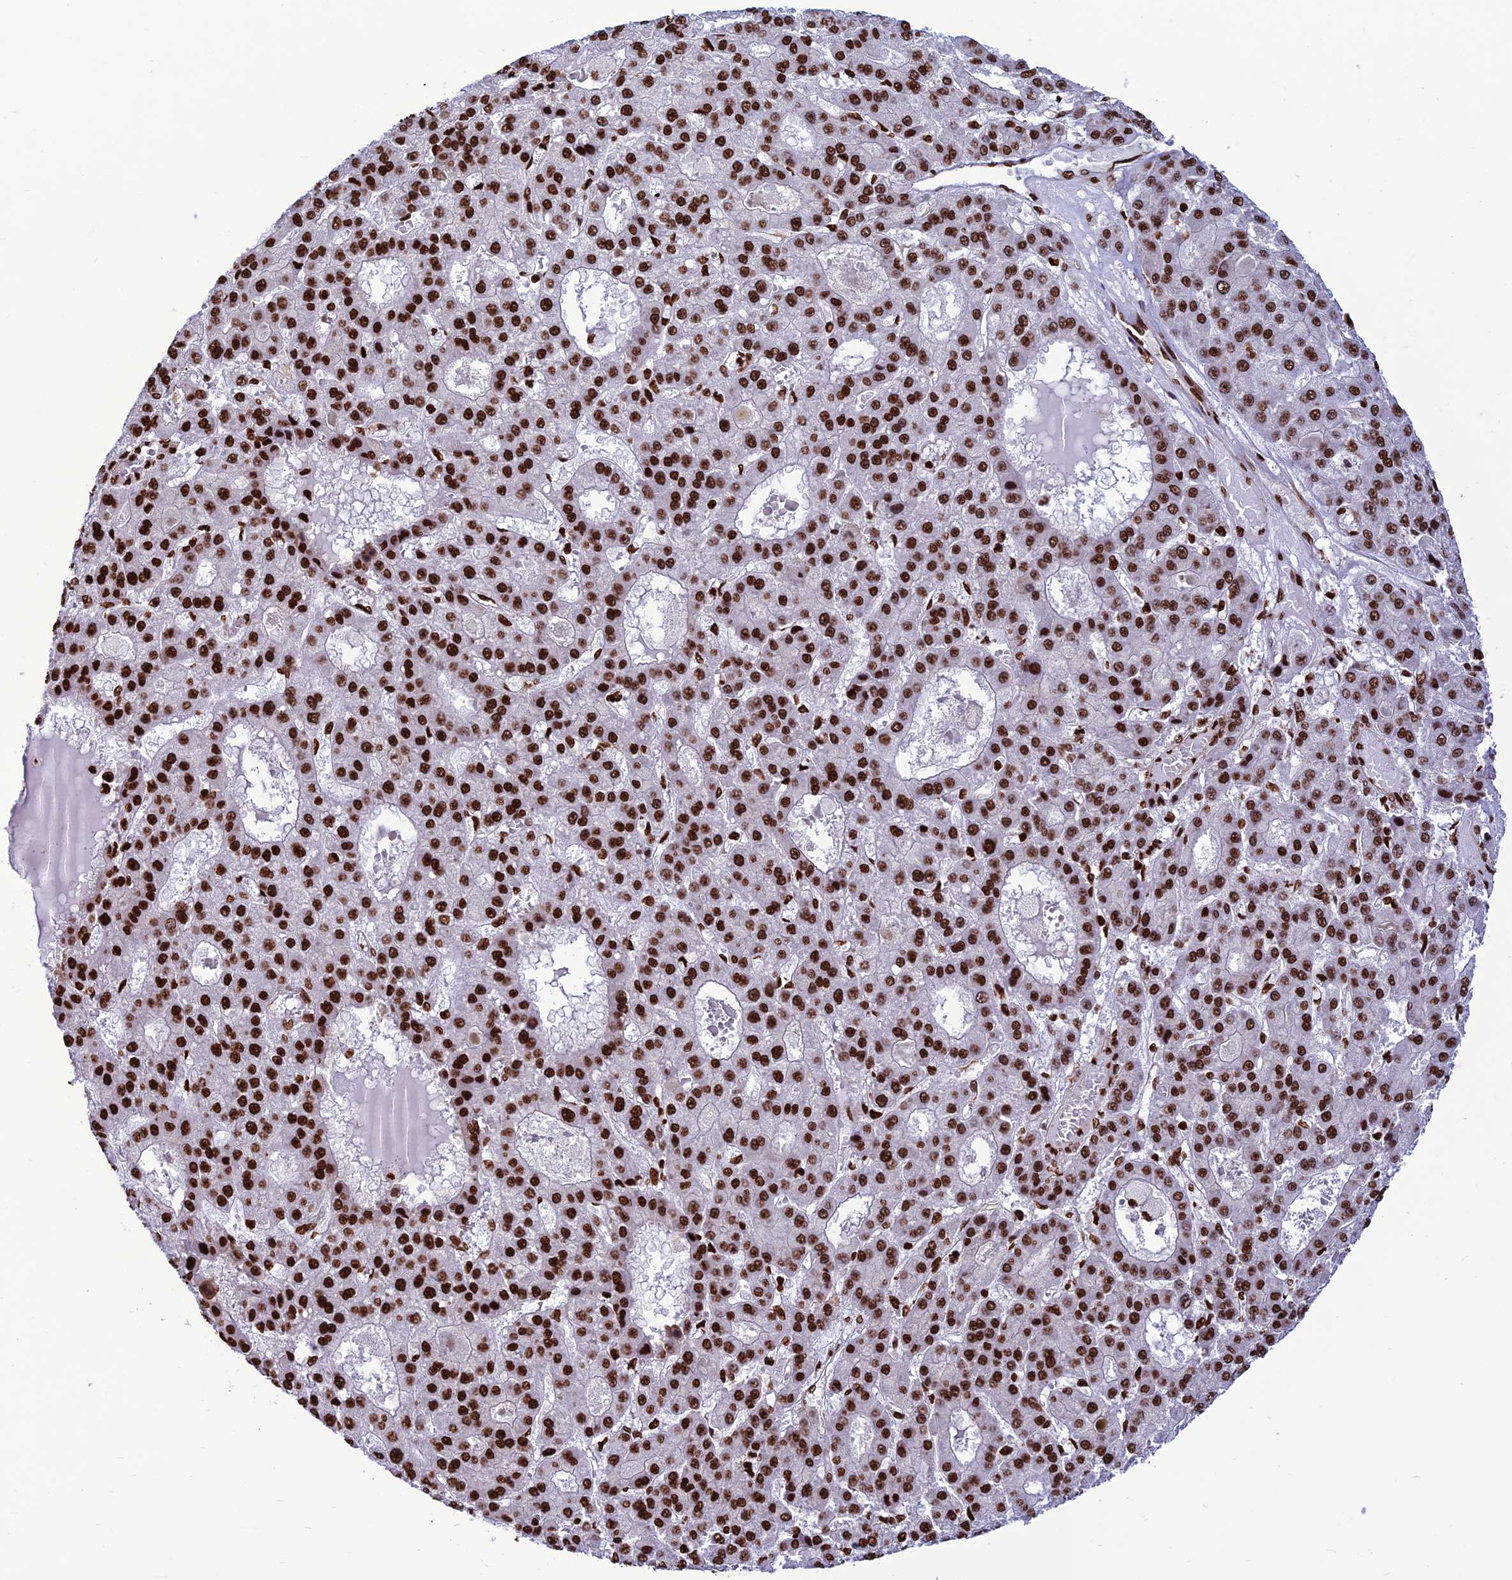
{"staining": {"intensity": "strong", "quantity": ">75%", "location": "nuclear"}, "tissue": "liver cancer", "cell_type": "Tumor cells", "image_type": "cancer", "snomed": [{"axis": "morphology", "description": "Carcinoma, Hepatocellular, NOS"}, {"axis": "topography", "description": "Liver"}], "caption": "DAB (3,3'-diaminobenzidine) immunohistochemical staining of human liver cancer displays strong nuclear protein expression in approximately >75% of tumor cells. (DAB (3,3'-diaminobenzidine) IHC, brown staining for protein, blue staining for nuclei).", "gene": "INO80E", "patient": {"sex": "male", "age": 70}}